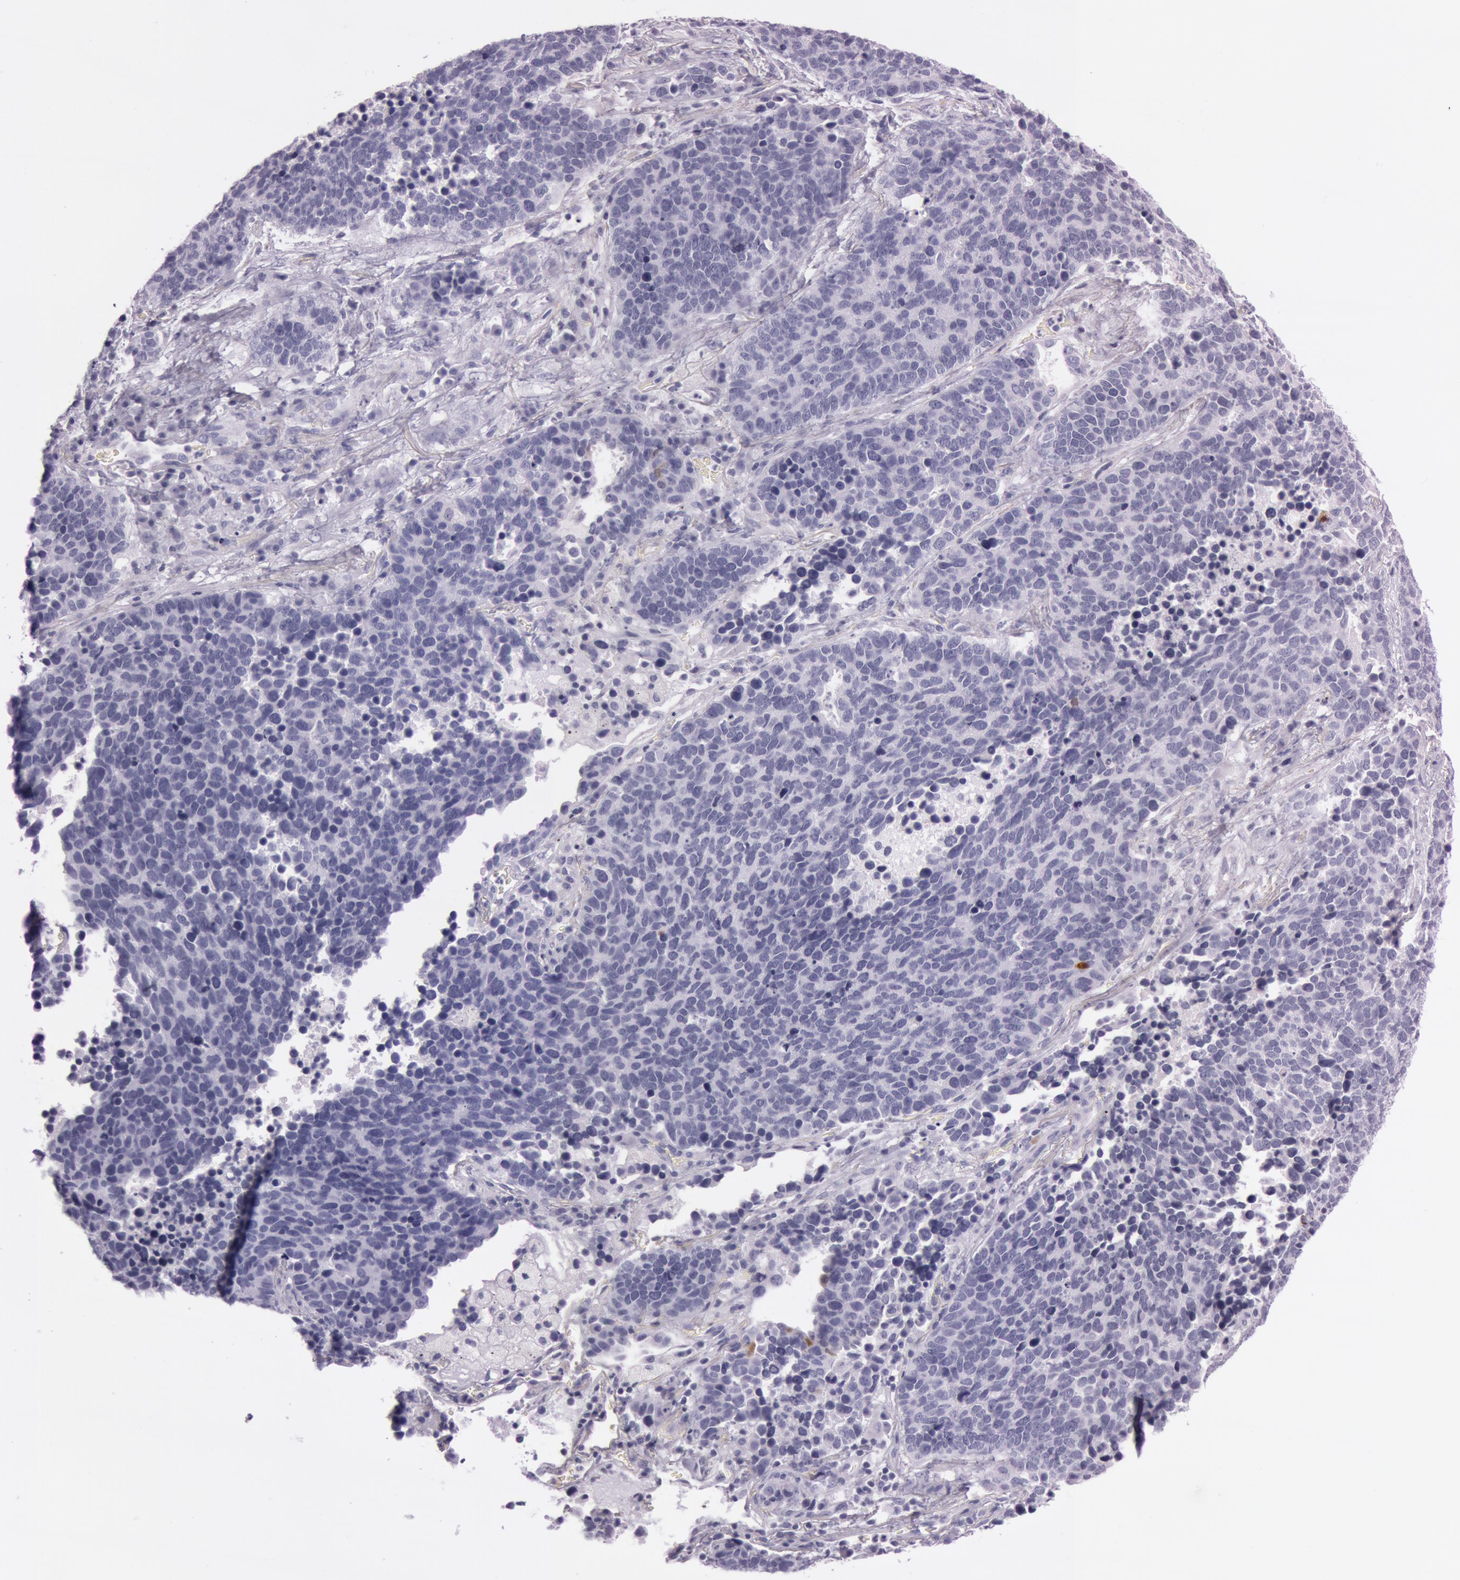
{"staining": {"intensity": "negative", "quantity": "none", "location": "none"}, "tissue": "lung cancer", "cell_type": "Tumor cells", "image_type": "cancer", "snomed": [{"axis": "morphology", "description": "Neoplasm, malignant, NOS"}, {"axis": "topography", "description": "Lung"}], "caption": "Histopathology image shows no protein staining in tumor cells of neoplasm (malignant) (lung) tissue. Nuclei are stained in blue.", "gene": "S100A7", "patient": {"sex": "female", "age": 75}}